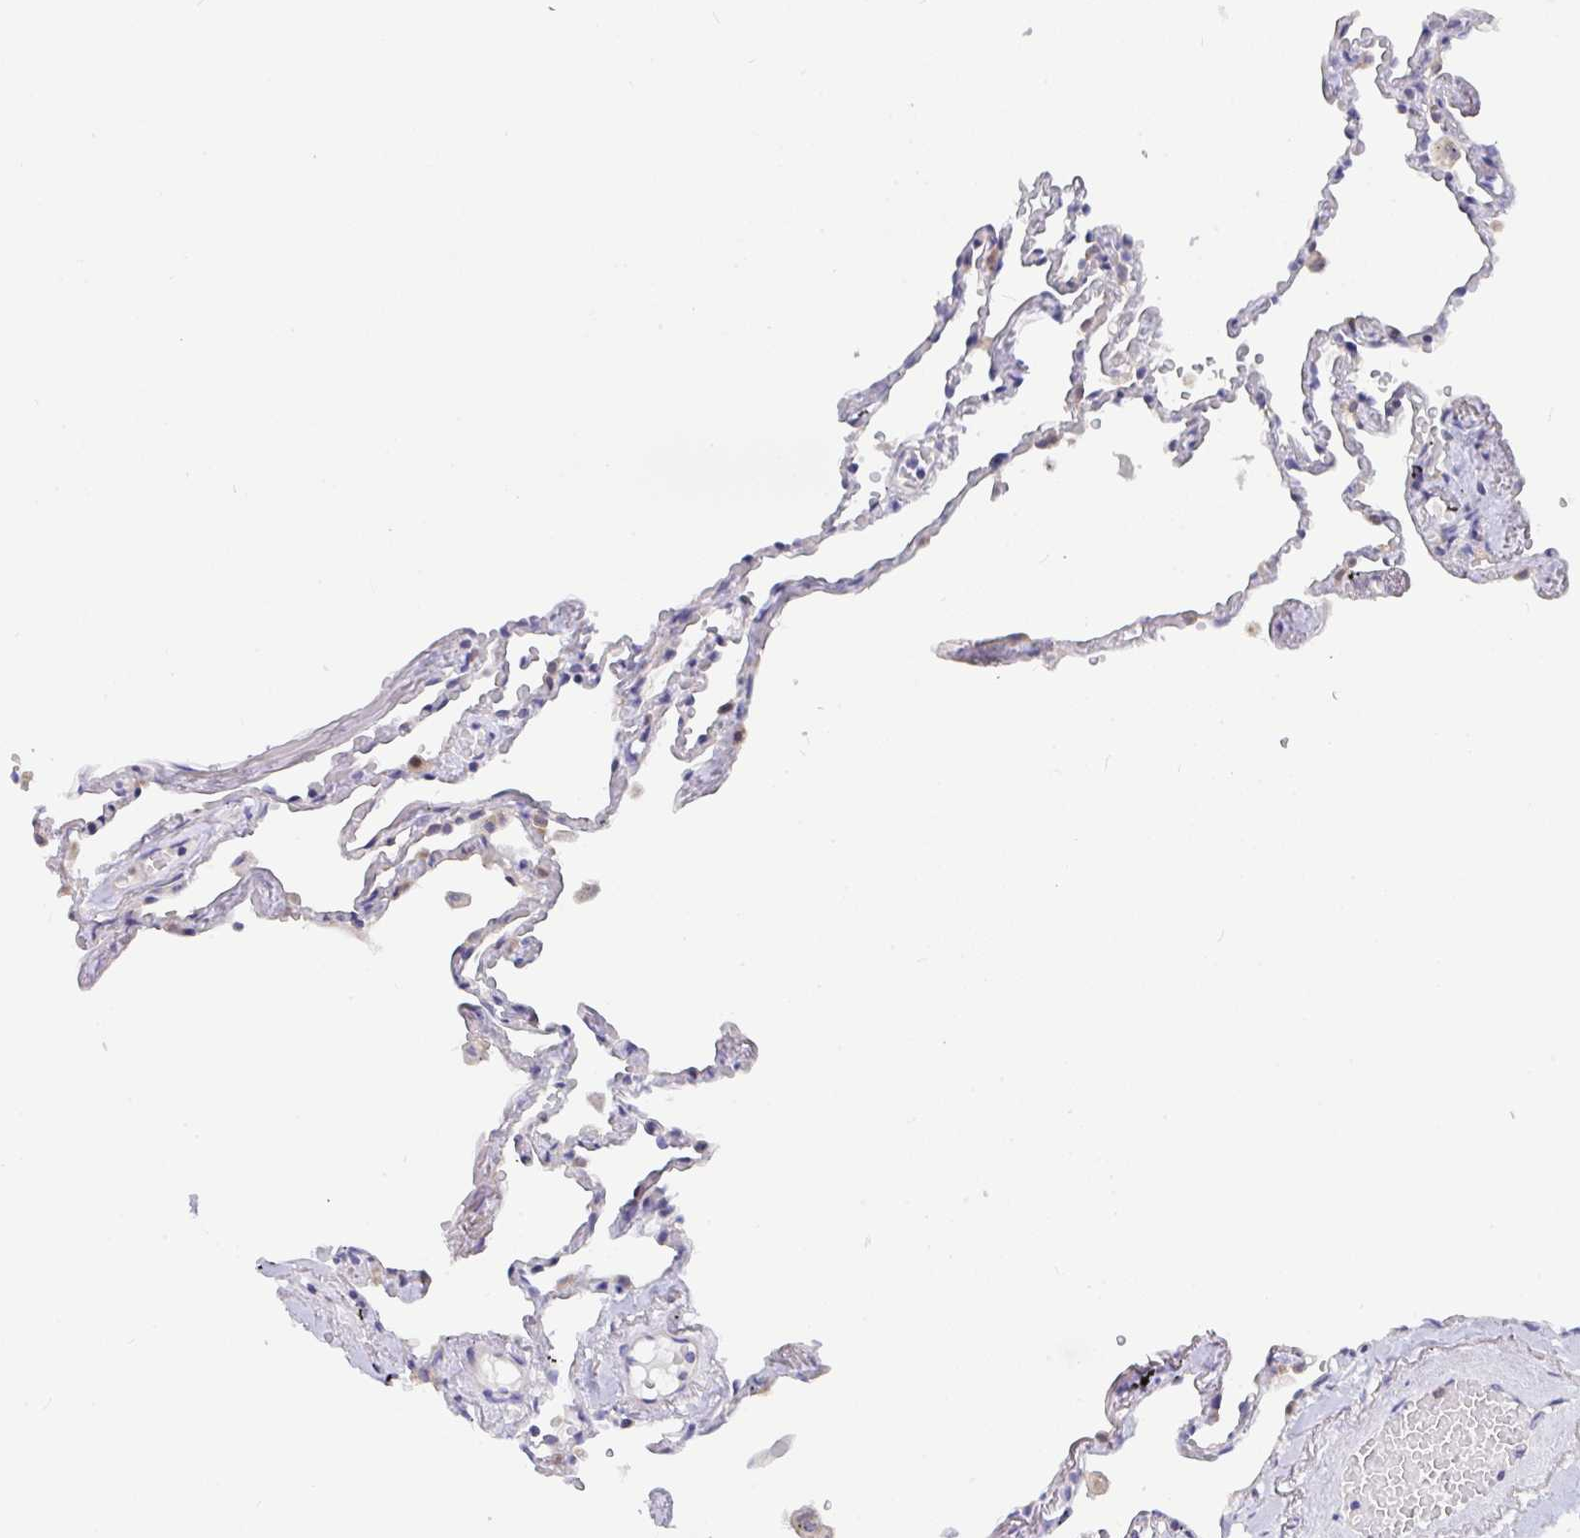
{"staining": {"intensity": "moderate", "quantity": "<25%", "location": "cytoplasmic/membranous,nuclear"}, "tissue": "lung", "cell_type": "Alveolar cells", "image_type": "normal", "snomed": [{"axis": "morphology", "description": "Normal tissue, NOS"}, {"axis": "topography", "description": "Lung"}], "caption": "This photomicrograph displays immunohistochemistry staining of normal lung, with low moderate cytoplasmic/membranous,nuclear positivity in about <25% of alveolar cells.", "gene": "P2RX3", "patient": {"sex": "female", "age": 67}}